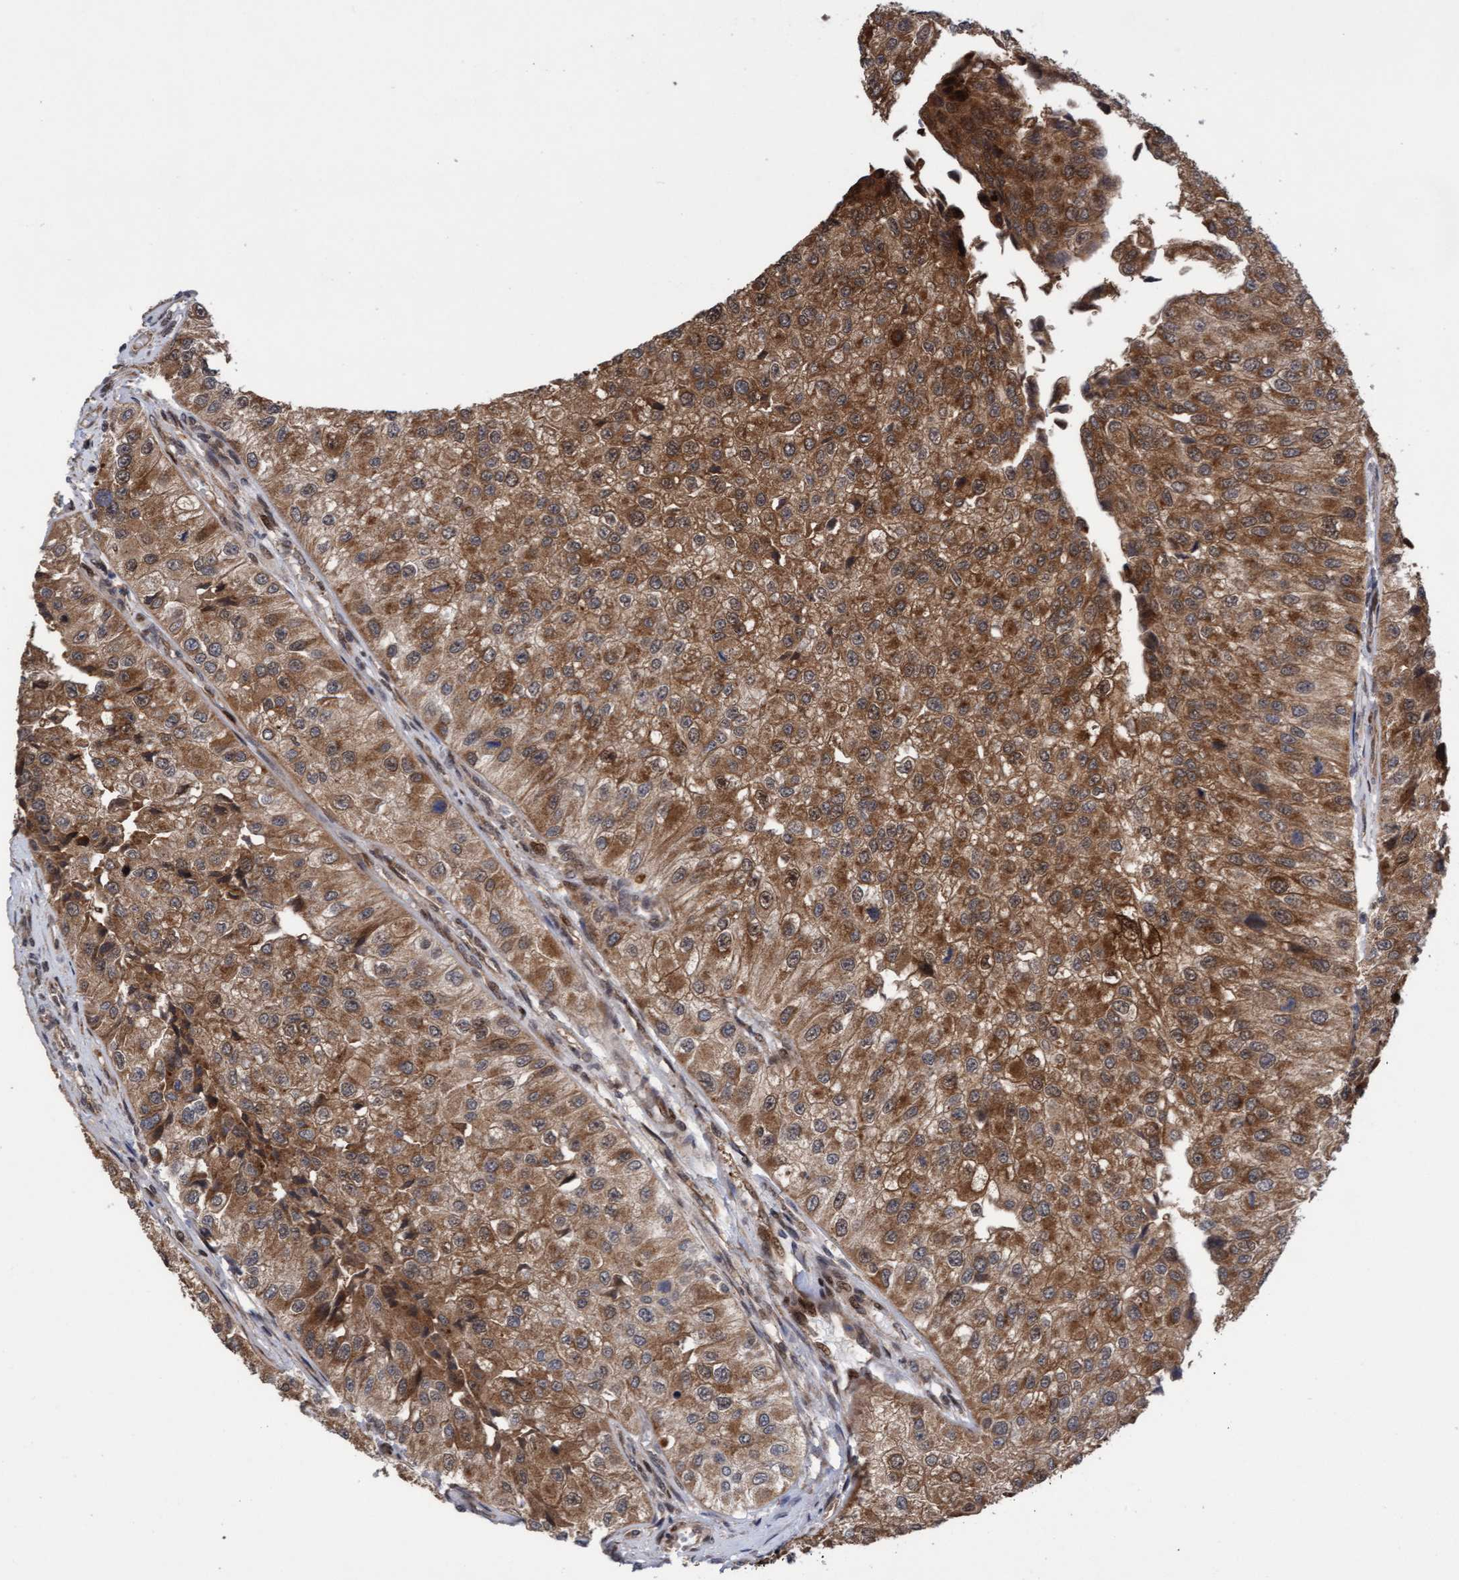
{"staining": {"intensity": "moderate", "quantity": ">75%", "location": "cytoplasmic/membranous"}, "tissue": "urothelial cancer", "cell_type": "Tumor cells", "image_type": "cancer", "snomed": [{"axis": "morphology", "description": "Urothelial carcinoma, High grade"}, {"axis": "topography", "description": "Kidney"}, {"axis": "topography", "description": "Urinary bladder"}], "caption": "There is medium levels of moderate cytoplasmic/membranous staining in tumor cells of urothelial cancer, as demonstrated by immunohistochemical staining (brown color).", "gene": "ITFG1", "patient": {"sex": "male", "age": 77}}